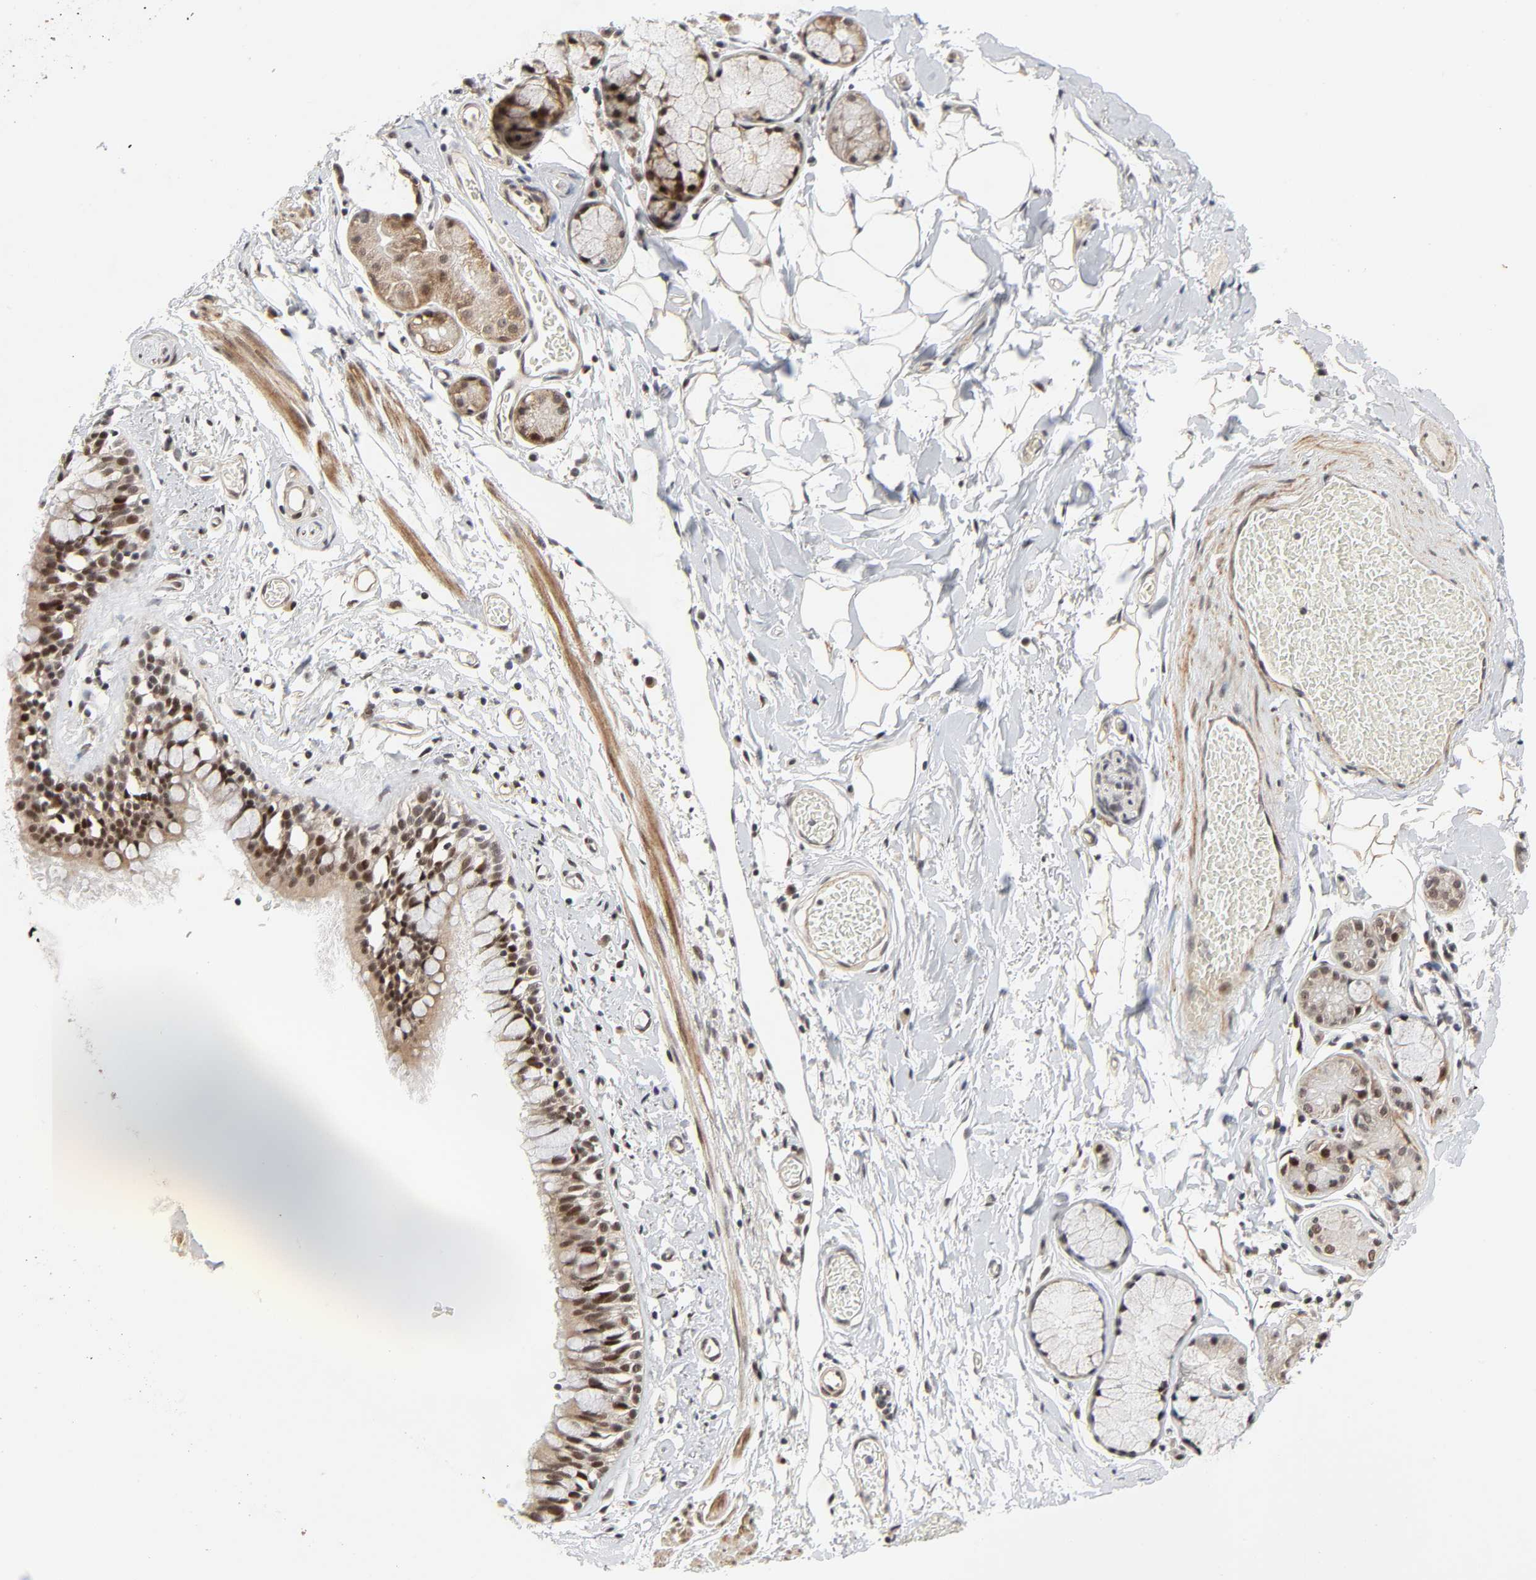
{"staining": {"intensity": "strong", "quantity": ">75%", "location": "nuclear"}, "tissue": "bronchus", "cell_type": "Respiratory epithelial cells", "image_type": "normal", "snomed": [{"axis": "morphology", "description": "Normal tissue, NOS"}, {"axis": "topography", "description": "Lymph node of abdomen"}, {"axis": "topography", "description": "Lymph node of pelvis"}], "caption": "High-magnification brightfield microscopy of benign bronchus stained with DAB (brown) and counterstained with hematoxylin (blue). respiratory epithelial cells exhibit strong nuclear positivity is present in about>75% of cells. The staining is performed using DAB brown chromogen to label protein expression. The nuclei are counter-stained blue using hematoxylin.", "gene": "ZKSCAN8", "patient": {"sex": "female", "age": 65}}